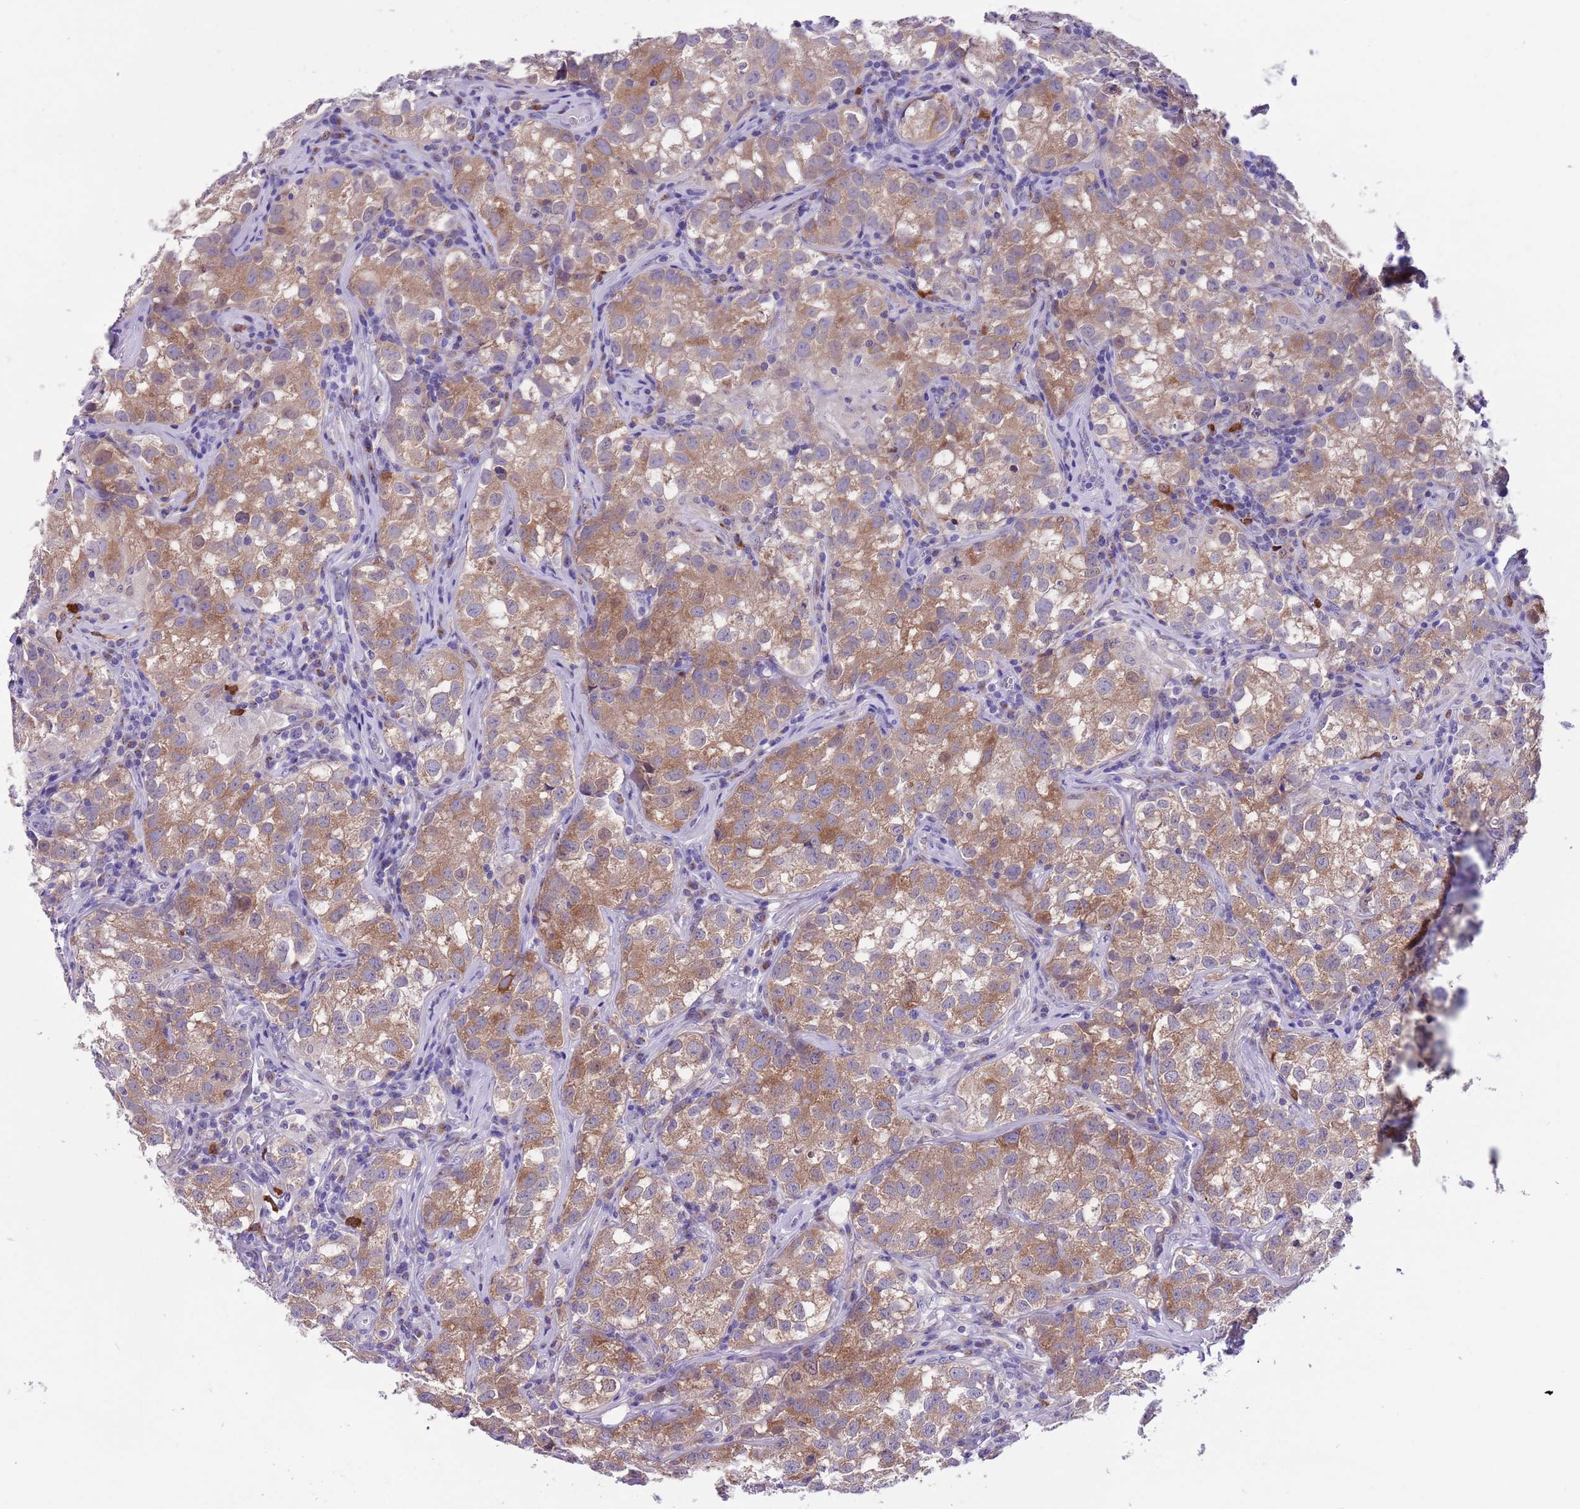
{"staining": {"intensity": "moderate", "quantity": ">75%", "location": "cytoplasmic/membranous"}, "tissue": "testis cancer", "cell_type": "Tumor cells", "image_type": "cancer", "snomed": [{"axis": "morphology", "description": "Seminoma, NOS"}, {"axis": "morphology", "description": "Carcinoma, Embryonal, NOS"}, {"axis": "topography", "description": "Testis"}], "caption": "This histopathology image exhibits immunohistochemistry staining of seminoma (testis), with medium moderate cytoplasmic/membranous expression in approximately >75% of tumor cells.", "gene": "PFKFB2", "patient": {"sex": "male", "age": 43}}